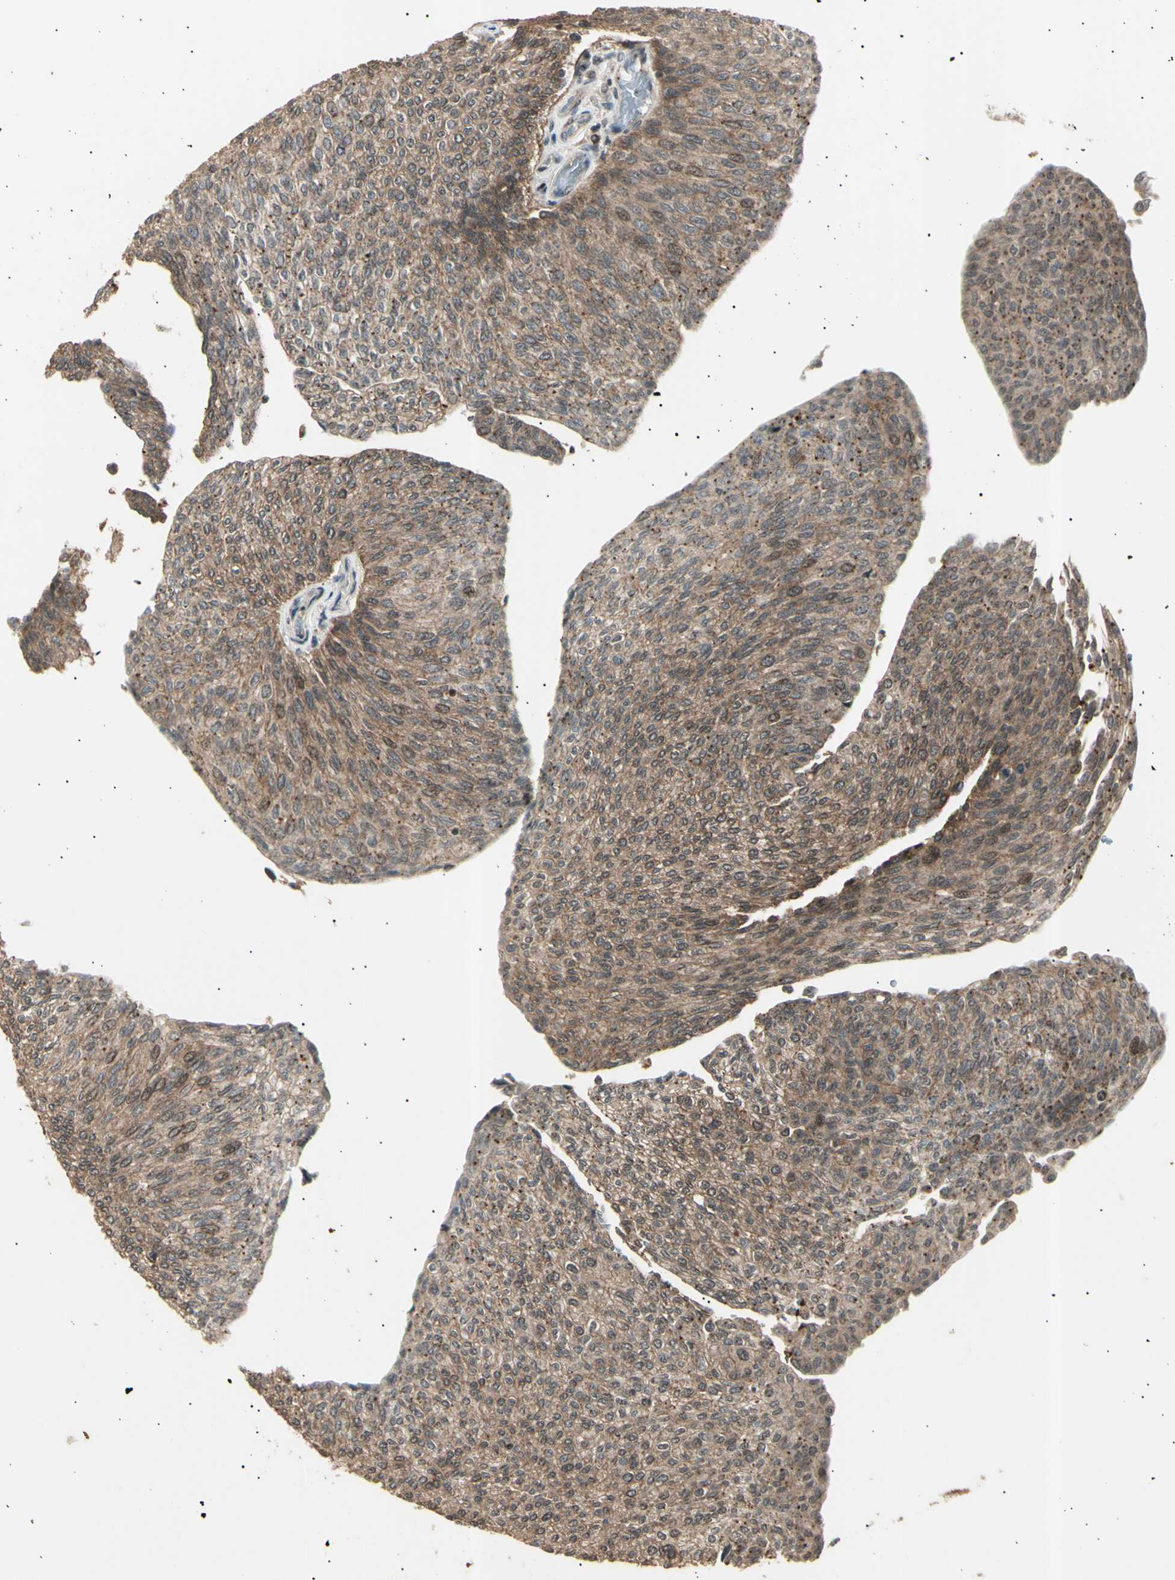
{"staining": {"intensity": "weak", "quantity": ">75%", "location": "cytoplasmic/membranous,nuclear"}, "tissue": "urothelial cancer", "cell_type": "Tumor cells", "image_type": "cancer", "snomed": [{"axis": "morphology", "description": "Urothelial carcinoma, Low grade"}, {"axis": "topography", "description": "Urinary bladder"}], "caption": "Immunohistochemistry of human urothelial carcinoma (low-grade) displays low levels of weak cytoplasmic/membranous and nuclear positivity in approximately >75% of tumor cells.", "gene": "NUAK2", "patient": {"sex": "female", "age": 79}}